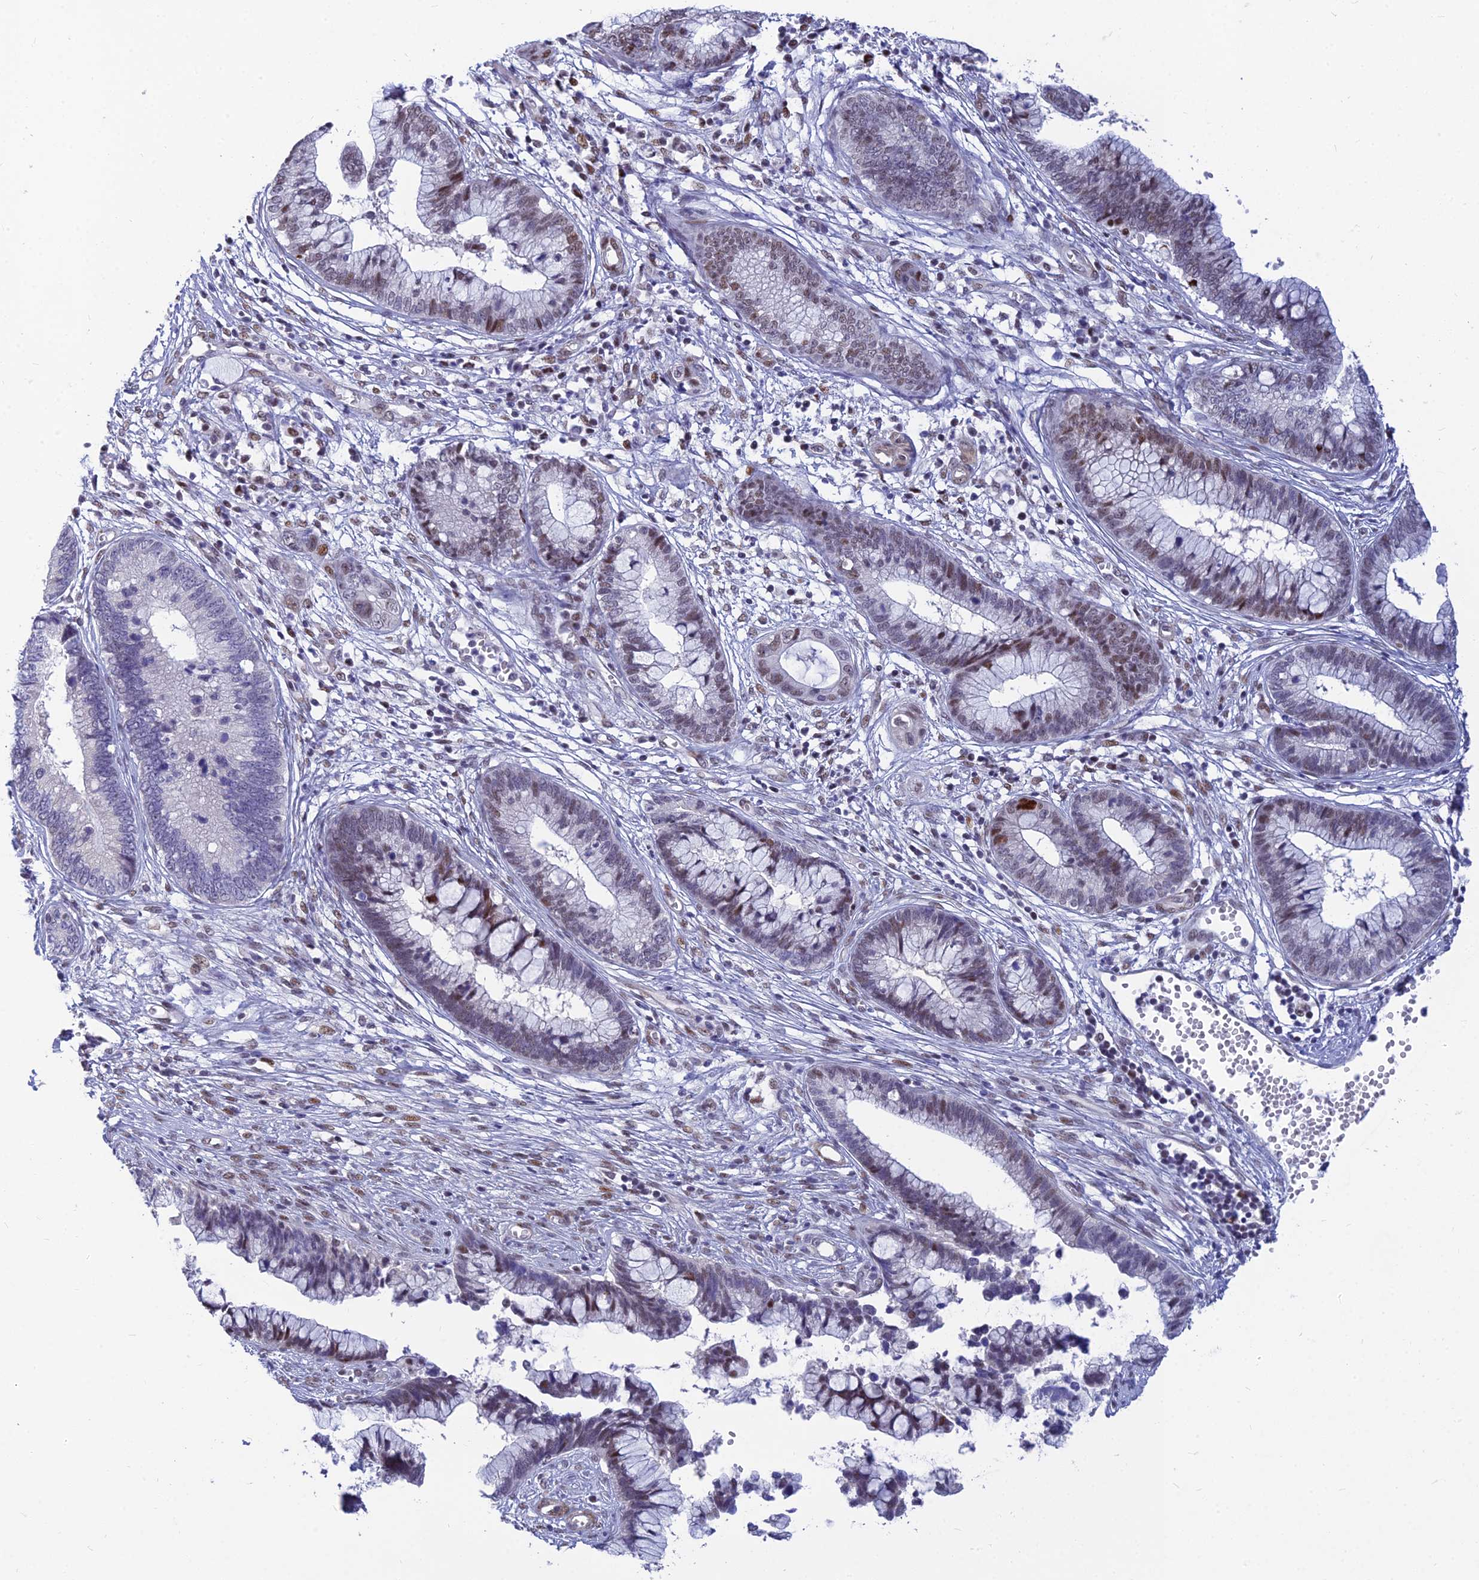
{"staining": {"intensity": "moderate", "quantity": "<25%", "location": "nuclear"}, "tissue": "cervical cancer", "cell_type": "Tumor cells", "image_type": "cancer", "snomed": [{"axis": "morphology", "description": "Adenocarcinoma, NOS"}, {"axis": "topography", "description": "Cervix"}], "caption": "An image showing moderate nuclear staining in approximately <25% of tumor cells in cervical cancer, as visualized by brown immunohistochemical staining.", "gene": "CLK4", "patient": {"sex": "female", "age": 44}}